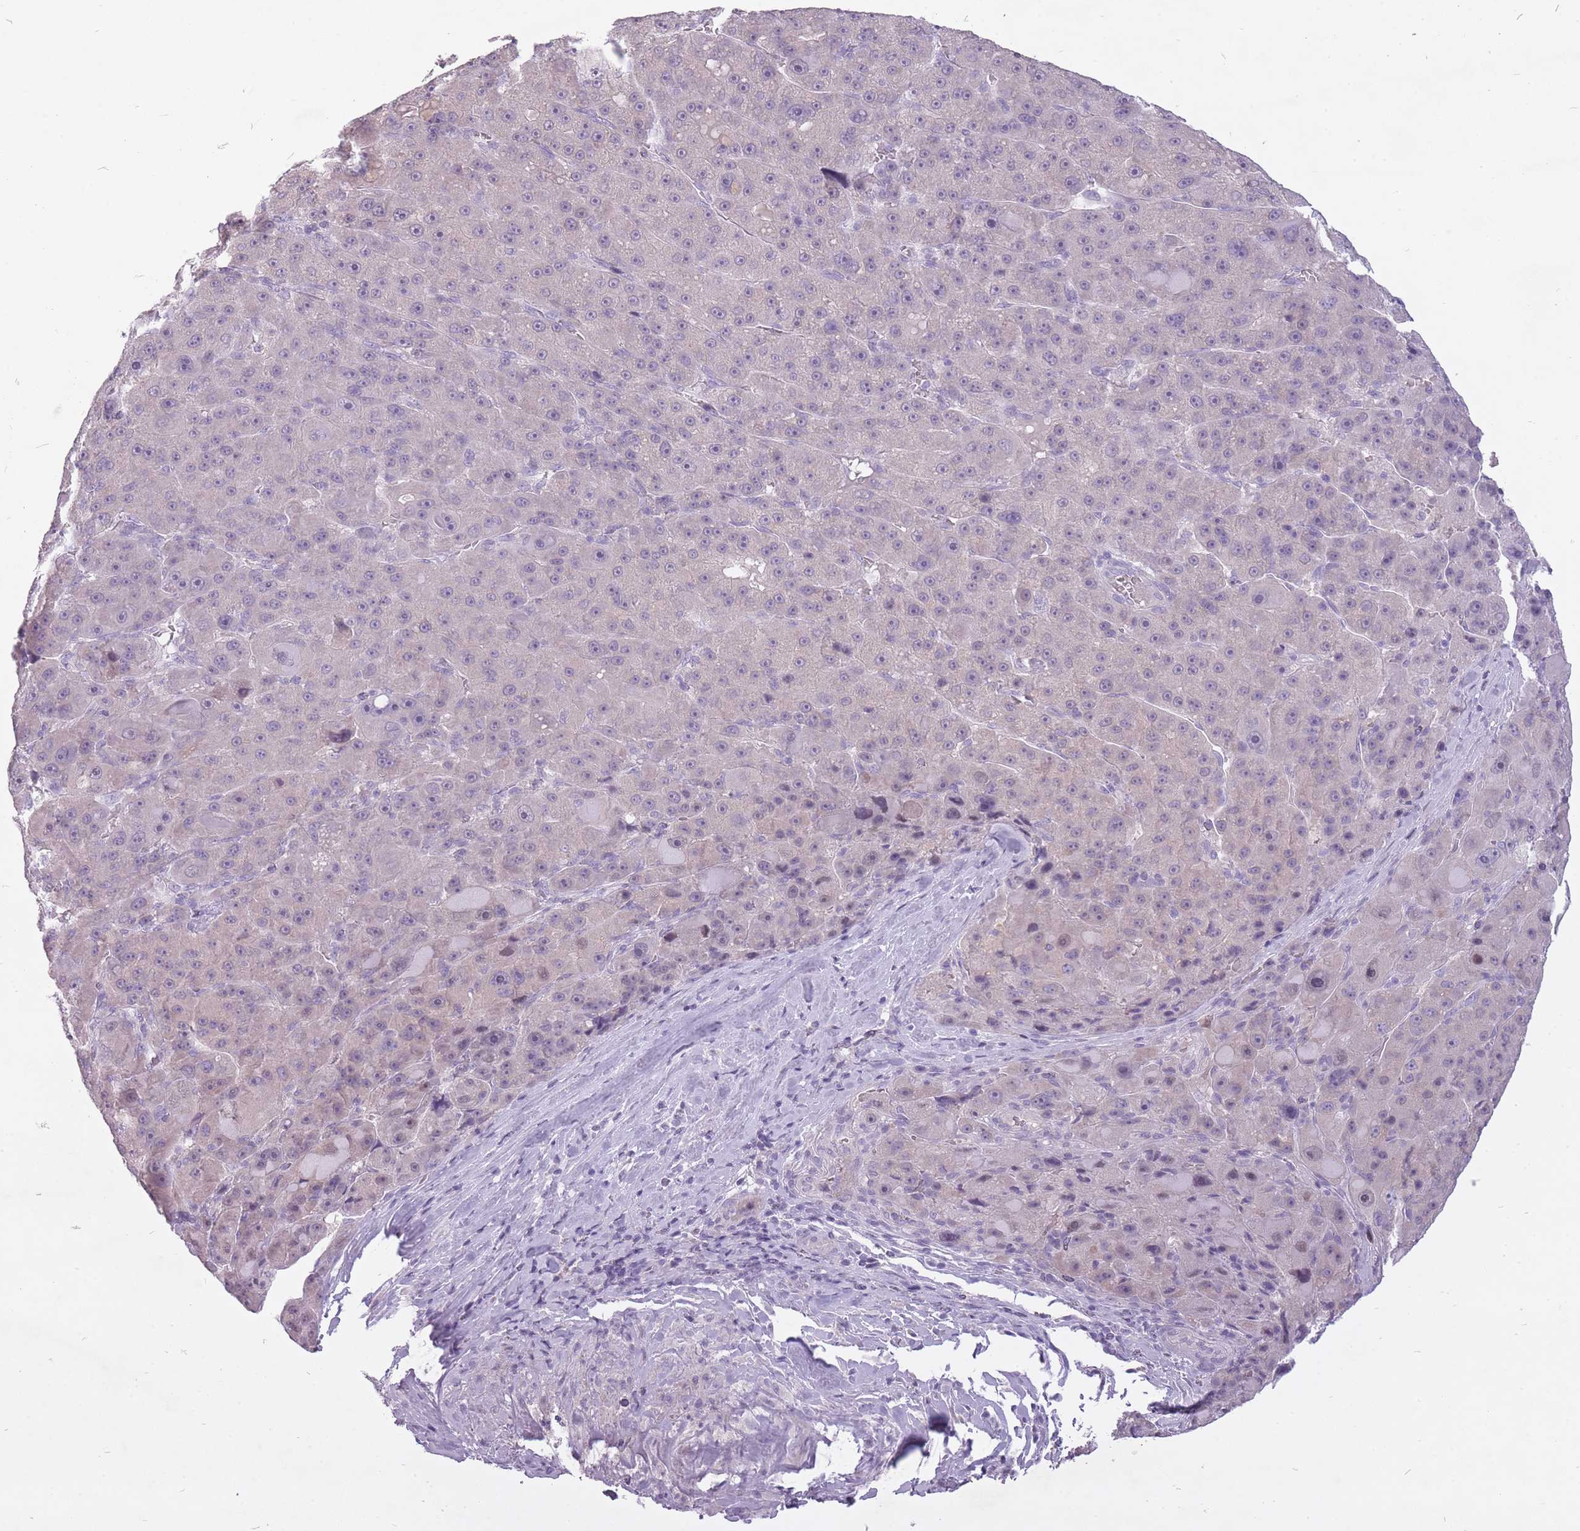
{"staining": {"intensity": "negative", "quantity": "none", "location": "none"}, "tissue": "liver cancer", "cell_type": "Tumor cells", "image_type": "cancer", "snomed": [{"axis": "morphology", "description": "Carcinoma, Hepatocellular, NOS"}, {"axis": "topography", "description": "Liver"}], "caption": "Tumor cells show no significant protein positivity in liver cancer.", "gene": "FAM43B", "patient": {"sex": "male", "age": 76}}